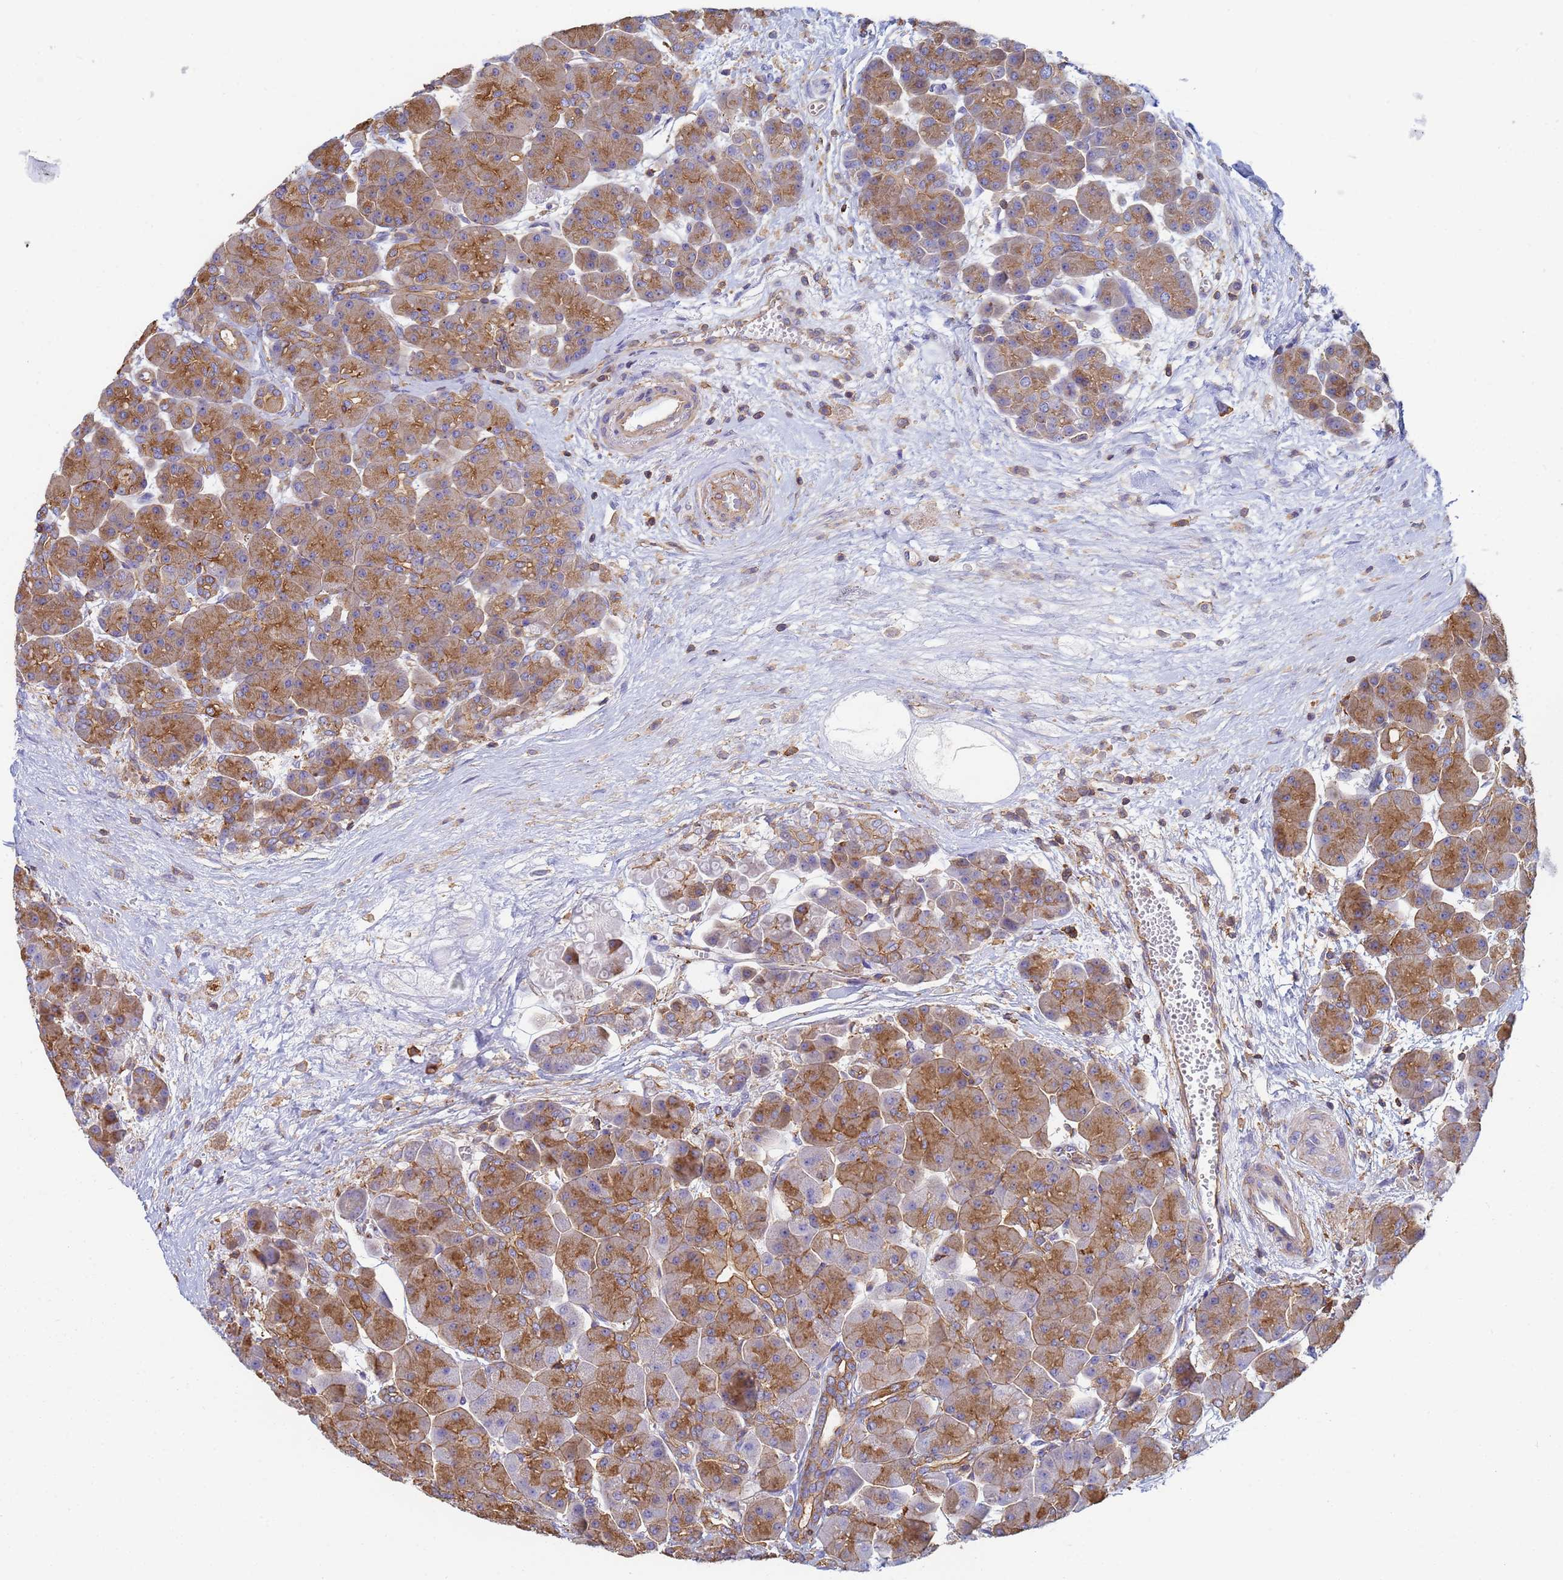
{"staining": {"intensity": "moderate", "quantity": ">75%", "location": "cytoplasmic/membranous"}, "tissue": "pancreas", "cell_type": "Exocrine glandular cells", "image_type": "normal", "snomed": [{"axis": "morphology", "description": "Normal tissue, NOS"}, {"axis": "topography", "description": "Pancreas"}], "caption": "Immunohistochemical staining of benign human pancreas demonstrates moderate cytoplasmic/membranous protein staining in approximately >75% of exocrine glandular cells.", "gene": "ZNG1A", "patient": {"sex": "male", "age": 66}}